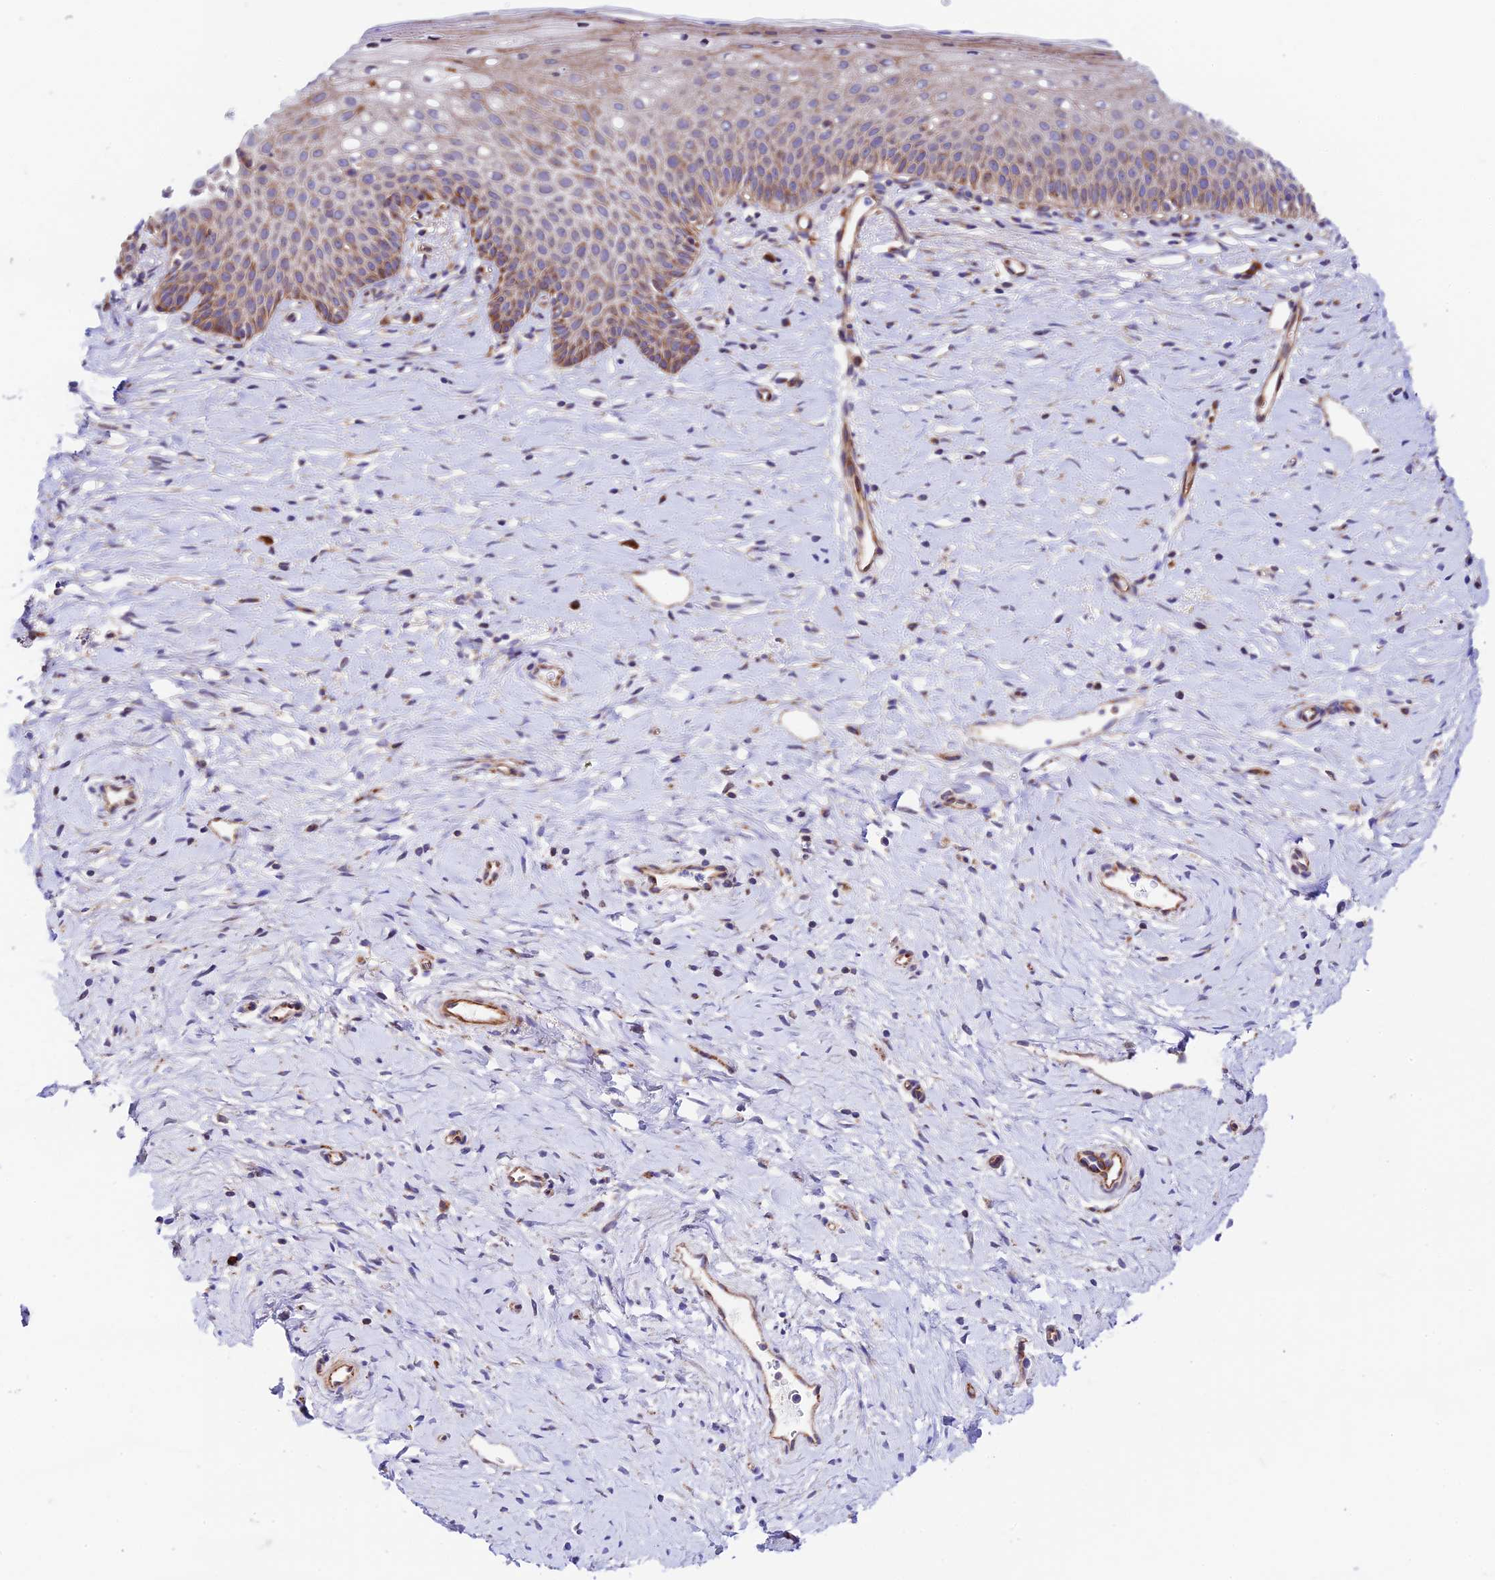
{"staining": {"intensity": "strong", "quantity": "25%-75%", "location": "cytoplasmic/membranous"}, "tissue": "cervix", "cell_type": "Glandular cells", "image_type": "normal", "snomed": [{"axis": "morphology", "description": "Normal tissue, NOS"}, {"axis": "topography", "description": "Cervix"}], "caption": "IHC photomicrograph of benign cervix stained for a protein (brown), which shows high levels of strong cytoplasmic/membranous expression in about 25%-75% of glandular cells.", "gene": "VPS13C", "patient": {"sex": "female", "age": 36}}